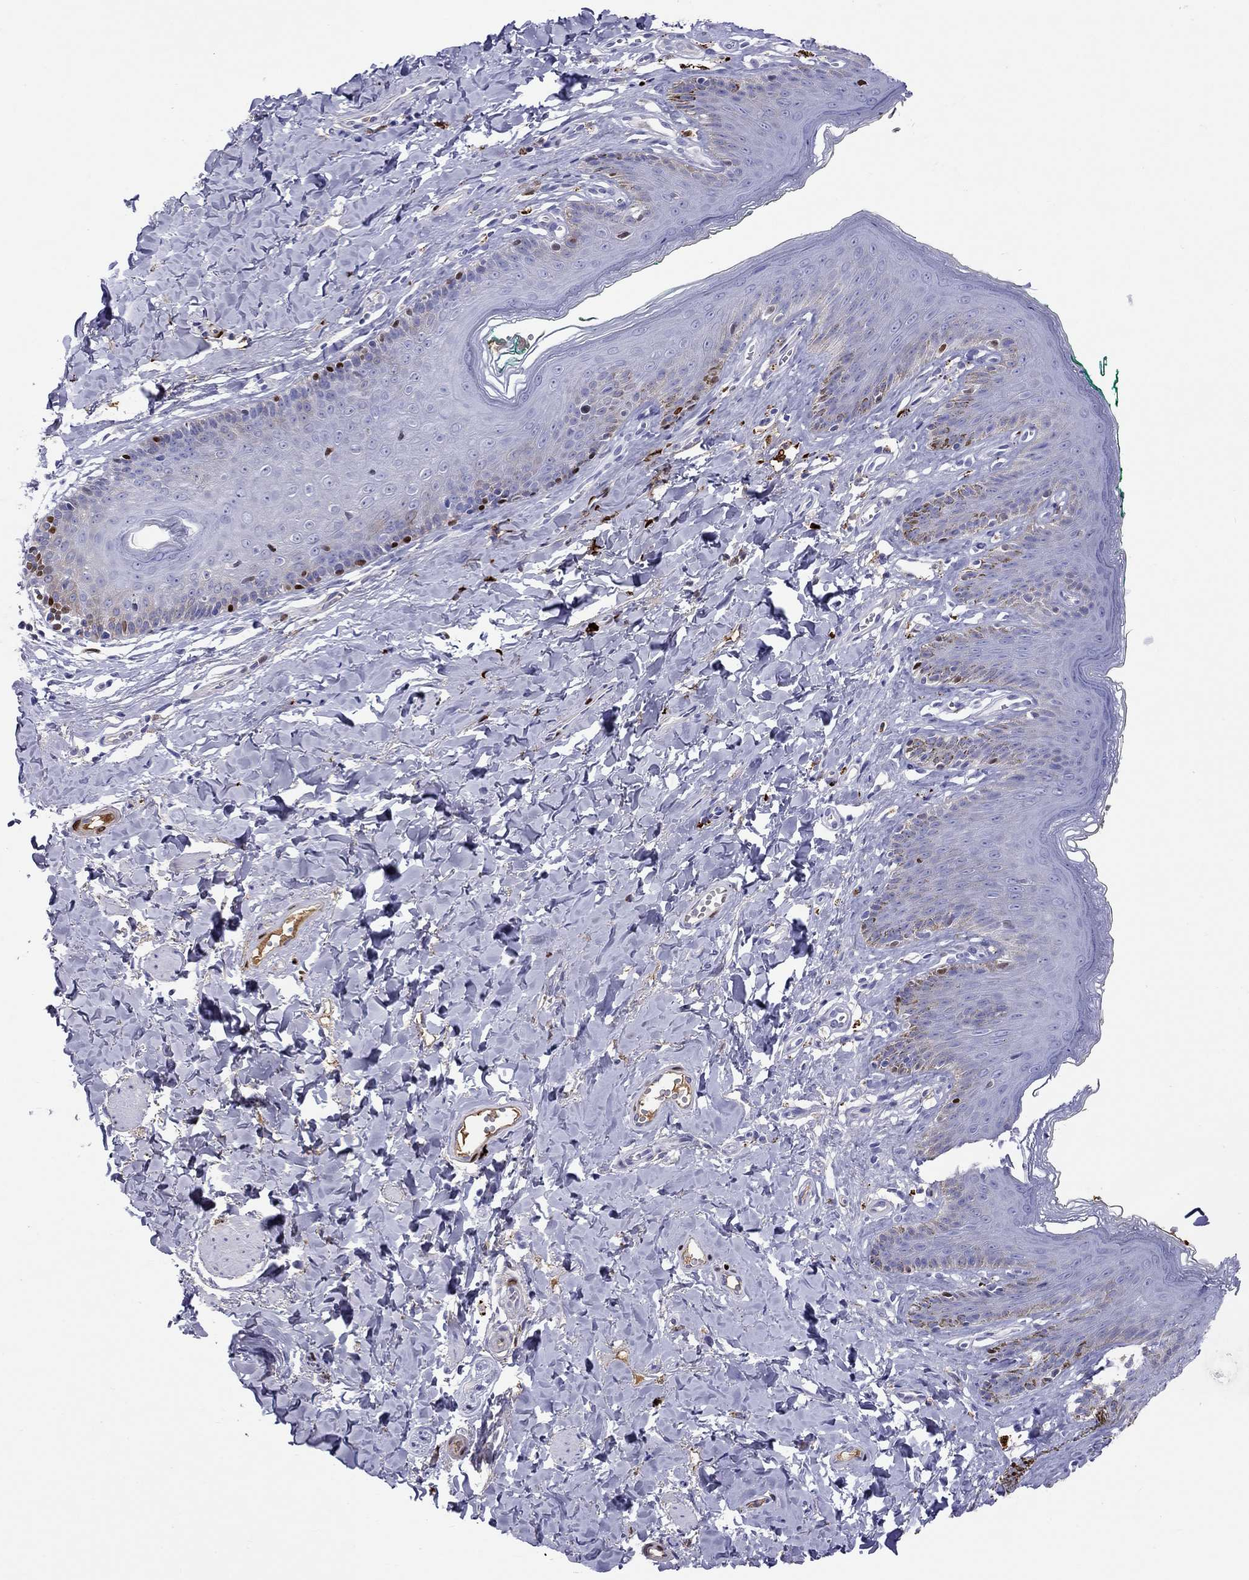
{"staining": {"intensity": "negative", "quantity": "none", "location": "none"}, "tissue": "skin", "cell_type": "Epidermal cells", "image_type": "normal", "snomed": [{"axis": "morphology", "description": "Normal tissue, NOS"}, {"axis": "topography", "description": "Vulva"}], "caption": "DAB (3,3'-diaminobenzidine) immunohistochemical staining of normal skin reveals no significant positivity in epidermal cells.", "gene": "SERPINA3", "patient": {"sex": "female", "age": 66}}